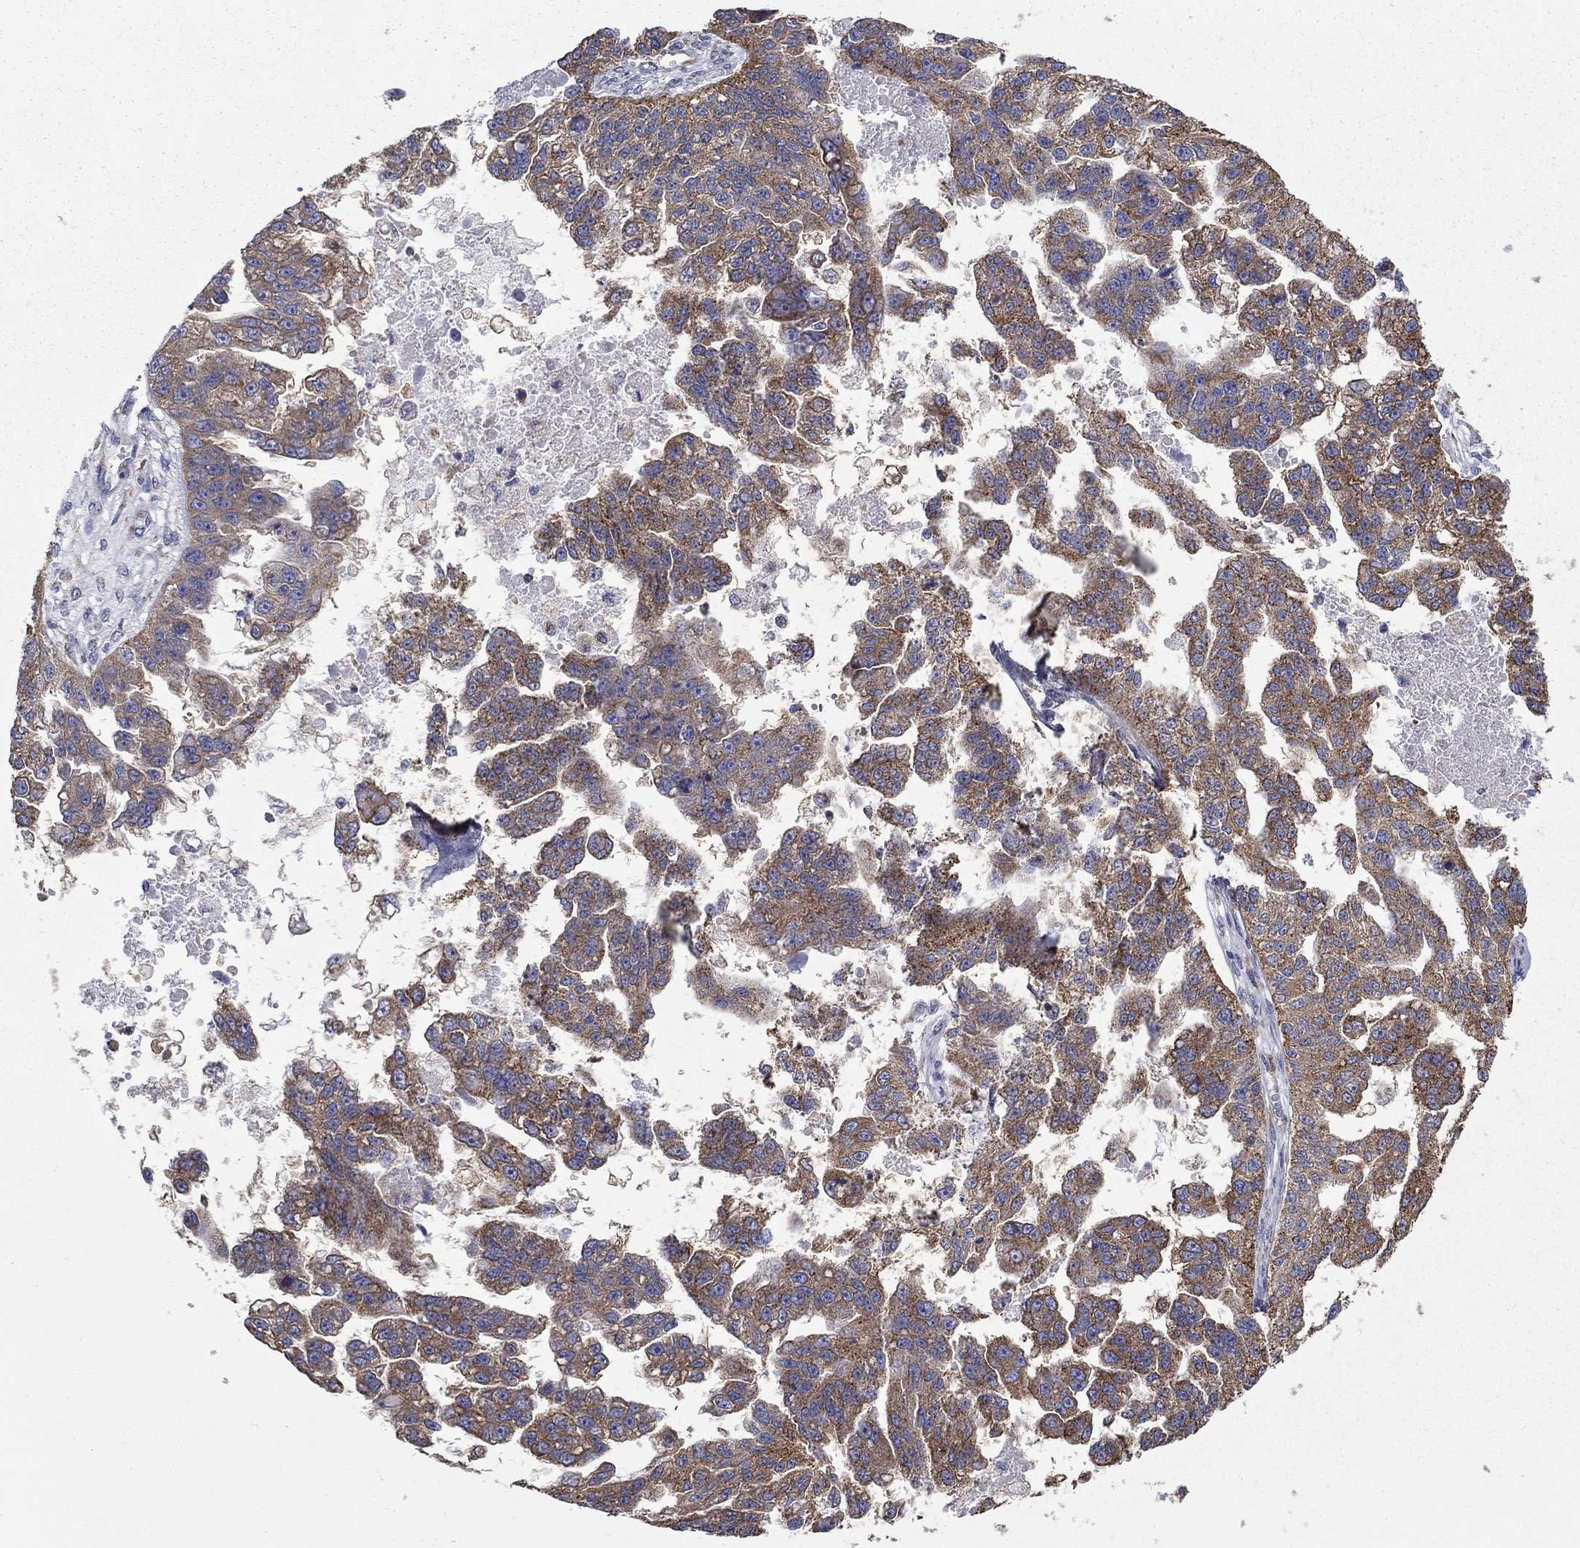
{"staining": {"intensity": "strong", "quantity": "25%-75%", "location": "cytoplasmic/membranous"}, "tissue": "ovarian cancer", "cell_type": "Tumor cells", "image_type": "cancer", "snomed": [{"axis": "morphology", "description": "Cystadenocarcinoma, serous, NOS"}, {"axis": "topography", "description": "Ovary"}], "caption": "Serous cystadenocarcinoma (ovarian) stained for a protein (brown) shows strong cytoplasmic/membranous positive expression in about 25%-75% of tumor cells.", "gene": "NME5", "patient": {"sex": "female", "age": 58}}